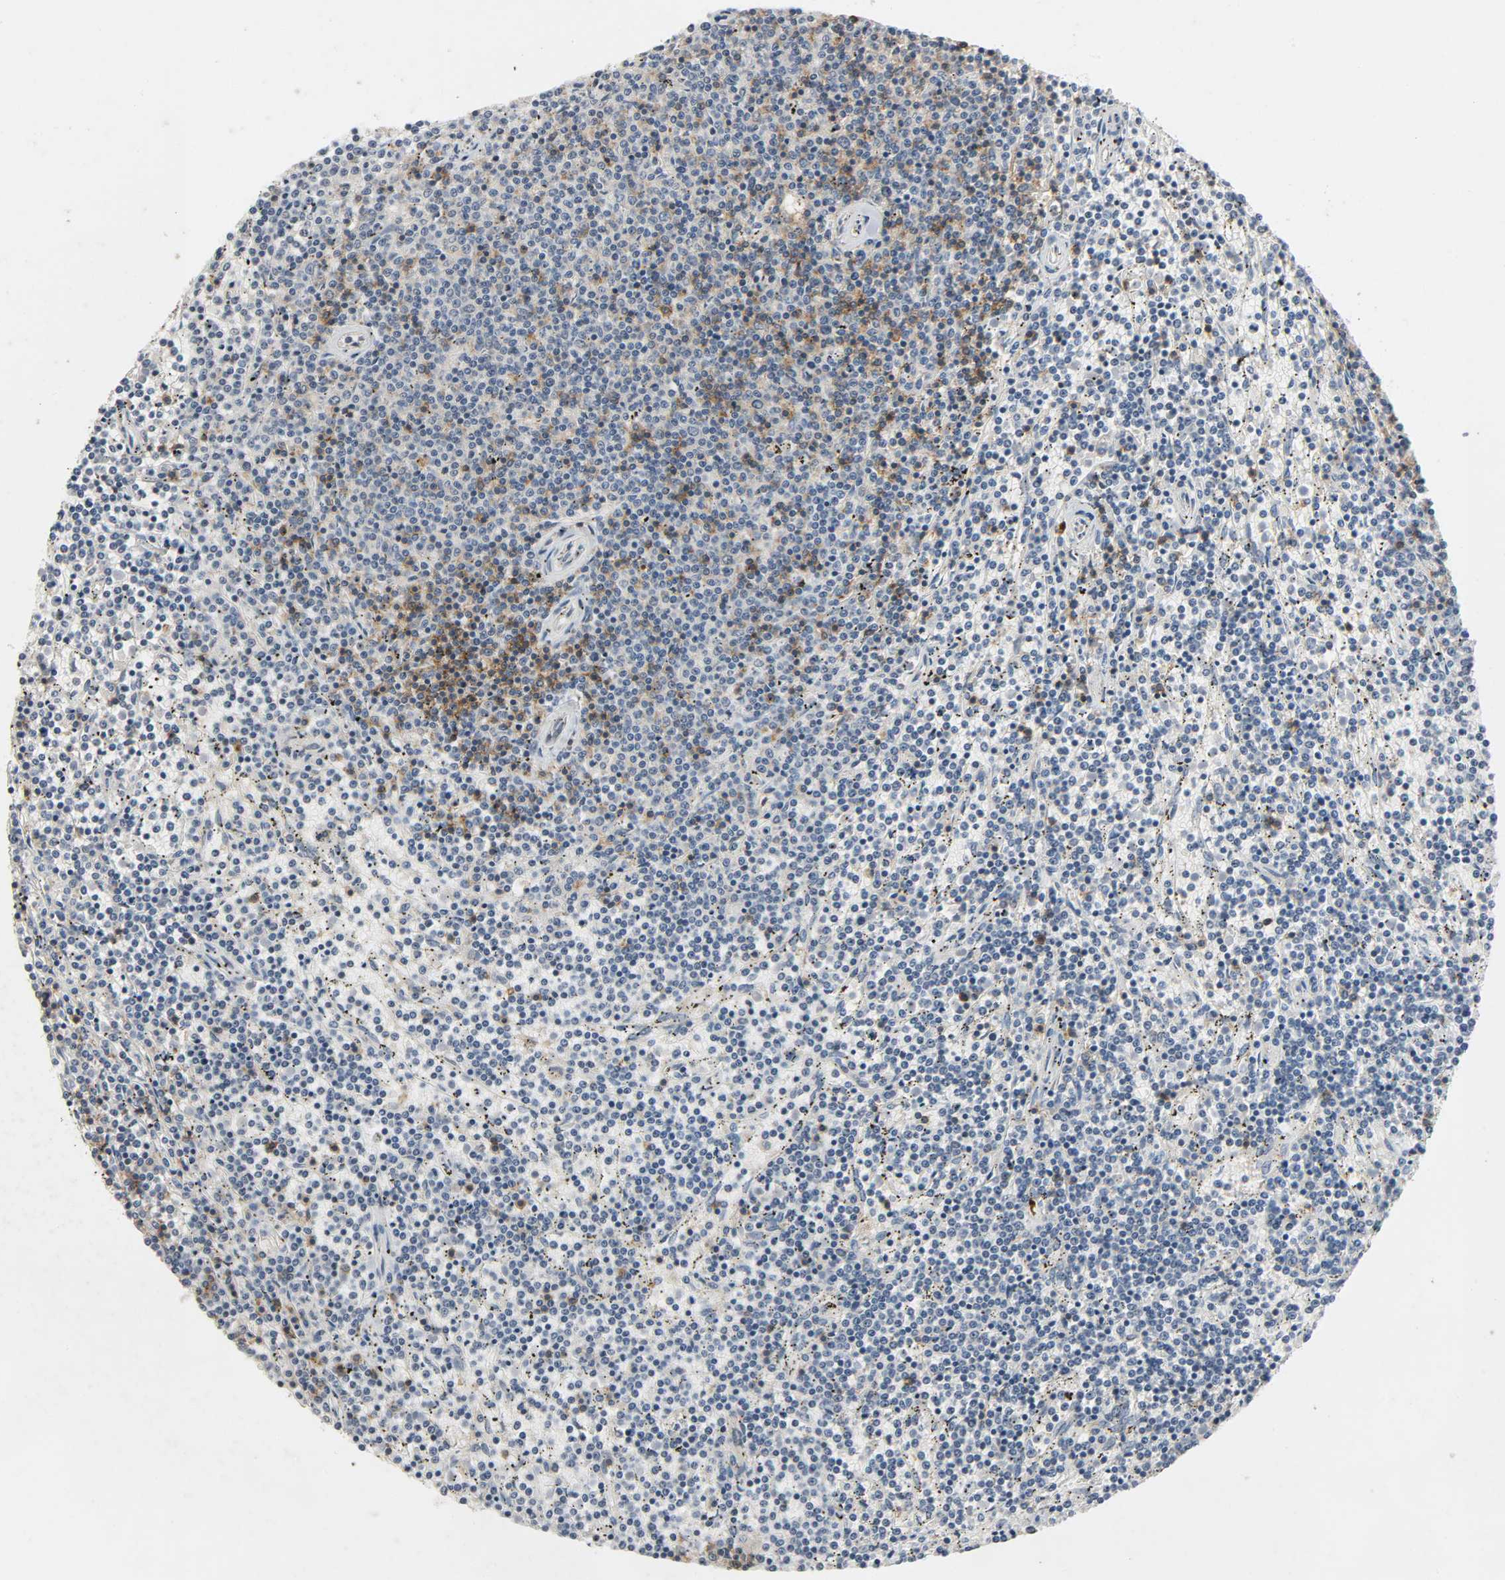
{"staining": {"intensity": "weak", "quantity": "25%-75%", "location": "cytoplasmic/membranous"}, "tissue": "lymphoma", "cell_type": "Tumor cells", "image_type": "cancer", "snomed": [{"axis": "morphology", "description": "Malignant lymphoma, non-Hodgkin's type, Low grade"}, {"axis": "topography", "description": "Spleen"}], "caption": "Human malignant lymphoma, non-Hodgkin's type (low-grade) stained with a protein marker reveals weak staining in tumor cells.", "gene": "CD4", "patient": {"sex": "female", "age": 50}}